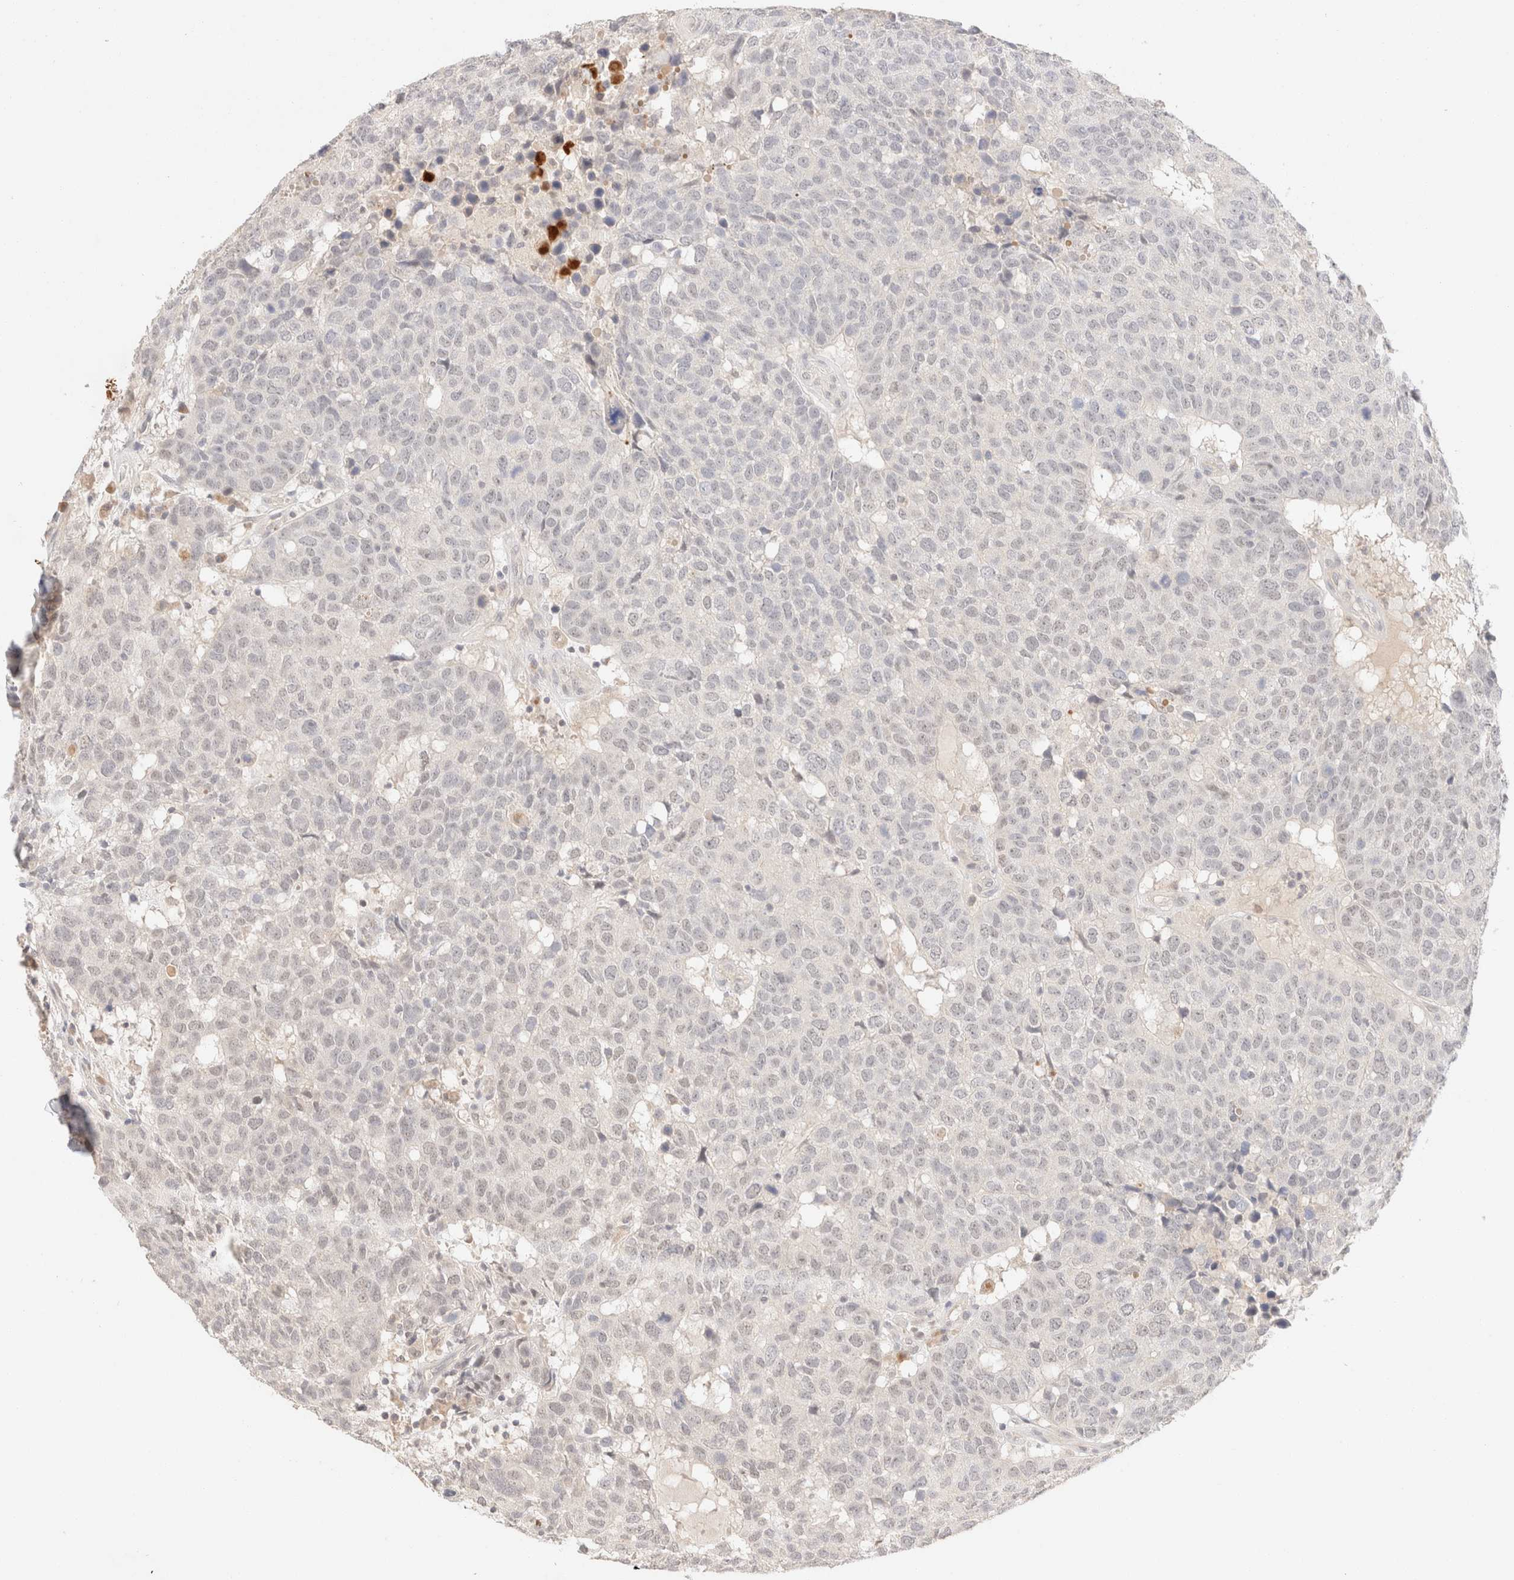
{"staining": {"intensity": "negative", "quantity": "none", "location": "none"}, "tissue": "head and neck cancer", "cell_type": "Tumor cells", "image_type": "cancer", "snomed": [{"axis": "morphology", "description": "Squamous cell carcinoma, NOS"}, {"axis": "topography", "description": "Head-Neck"}], "caption": "This is an IHC micrograph of human squamous cell carcinoma (head and neck). There is no positivity in tumor cells.", "gene": "SNTB1", "patient": {"sex": "male", "age": 66}}